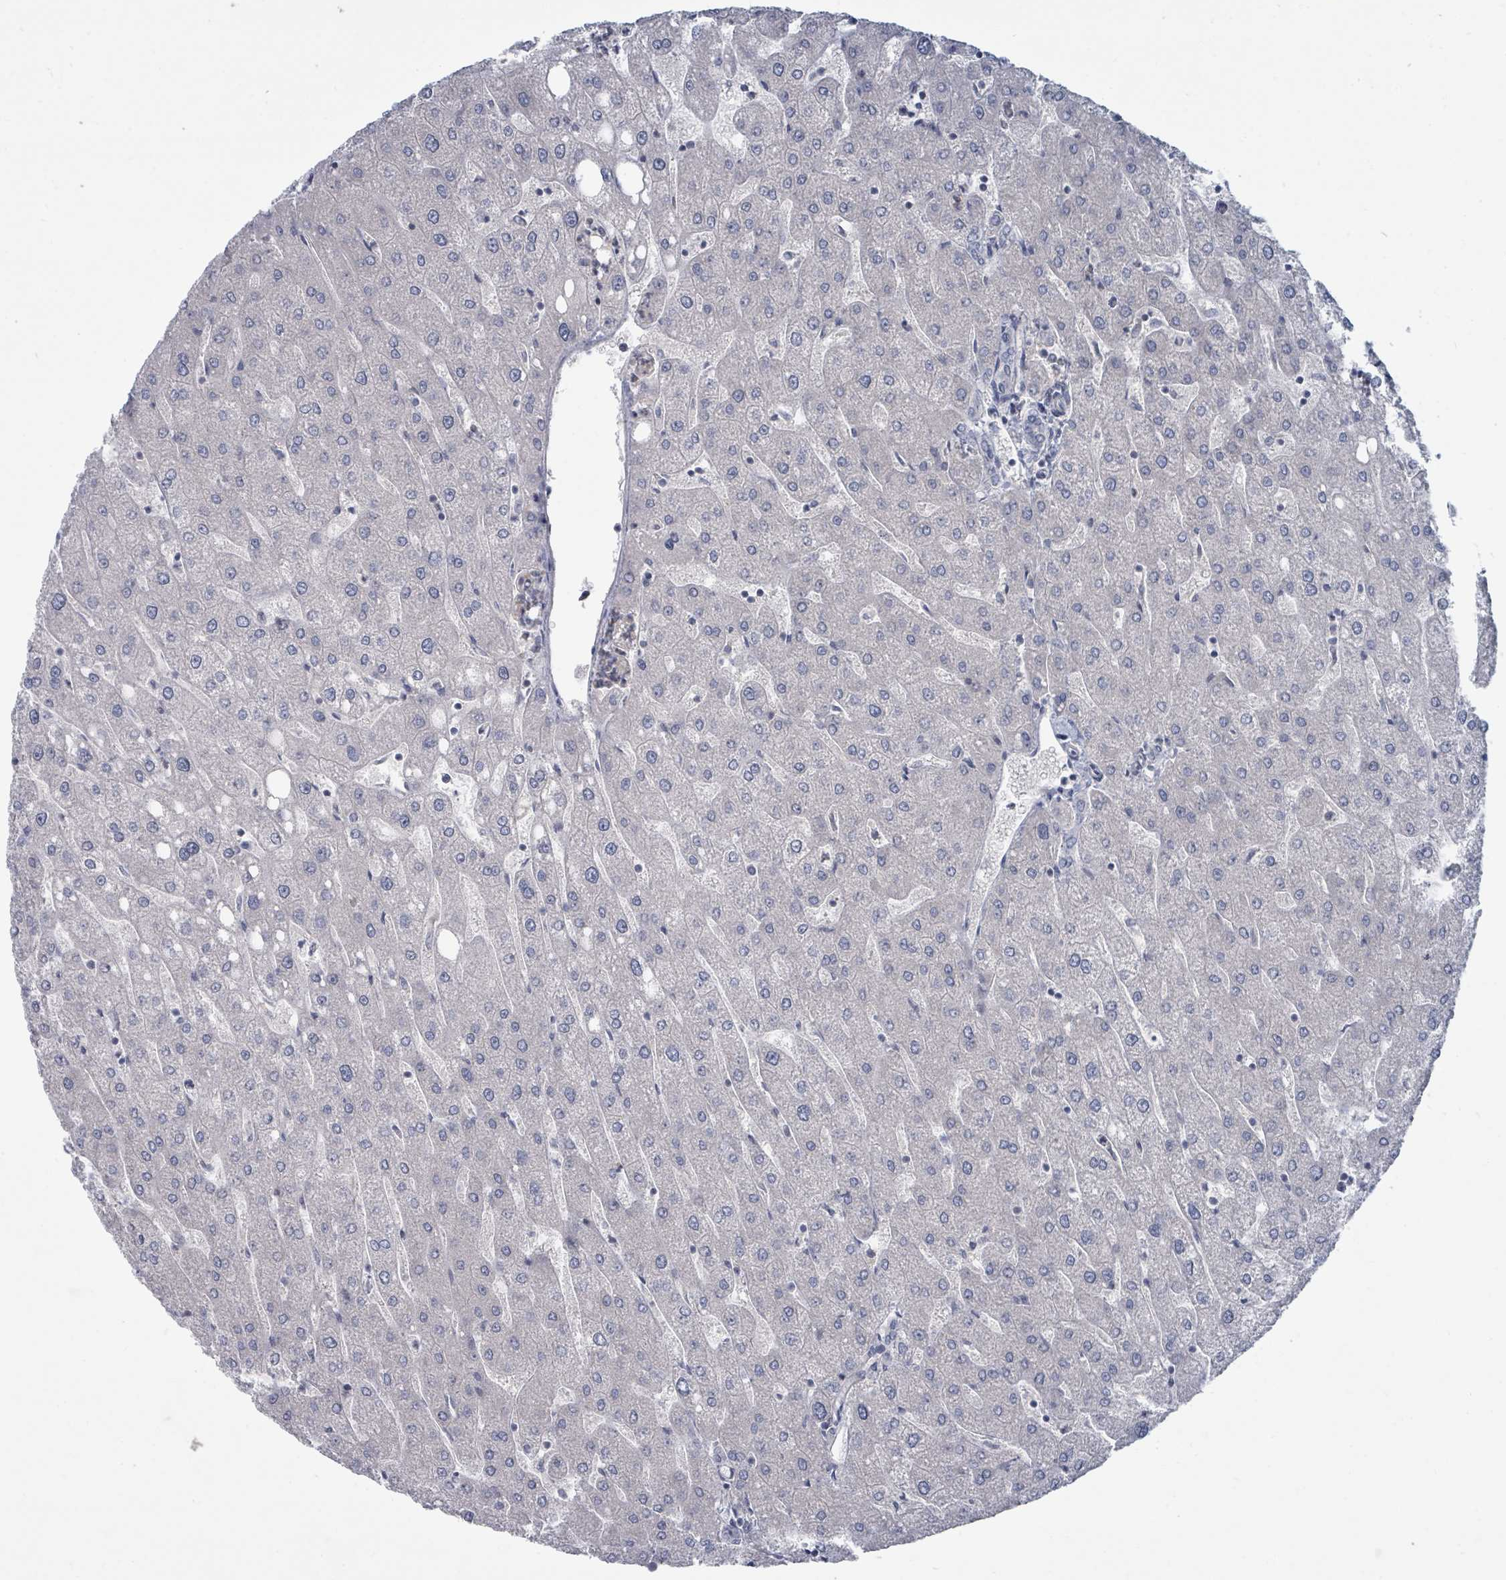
{"staining": {"intensity": "negative", "quantity": "none", "location": "none"}, "tissue": "liver", "cell_type": "Cholangiocytes", "image_type": "normal", "snomed": [{"axis": "morphology", "description": "Normal tissue, NOS"}, {"axis": "topography", "description": "Liver"}], "caption": "Immunohistochemical staining of unremarkable liver shows no significant staining in cholangiocytes. (Brightfield microscopy of DAB (3,3'-diaminobenzidine) IHC at high magnification).", "gene": "SLC25A45", "patient": {"sex": "male", "age": 67}}